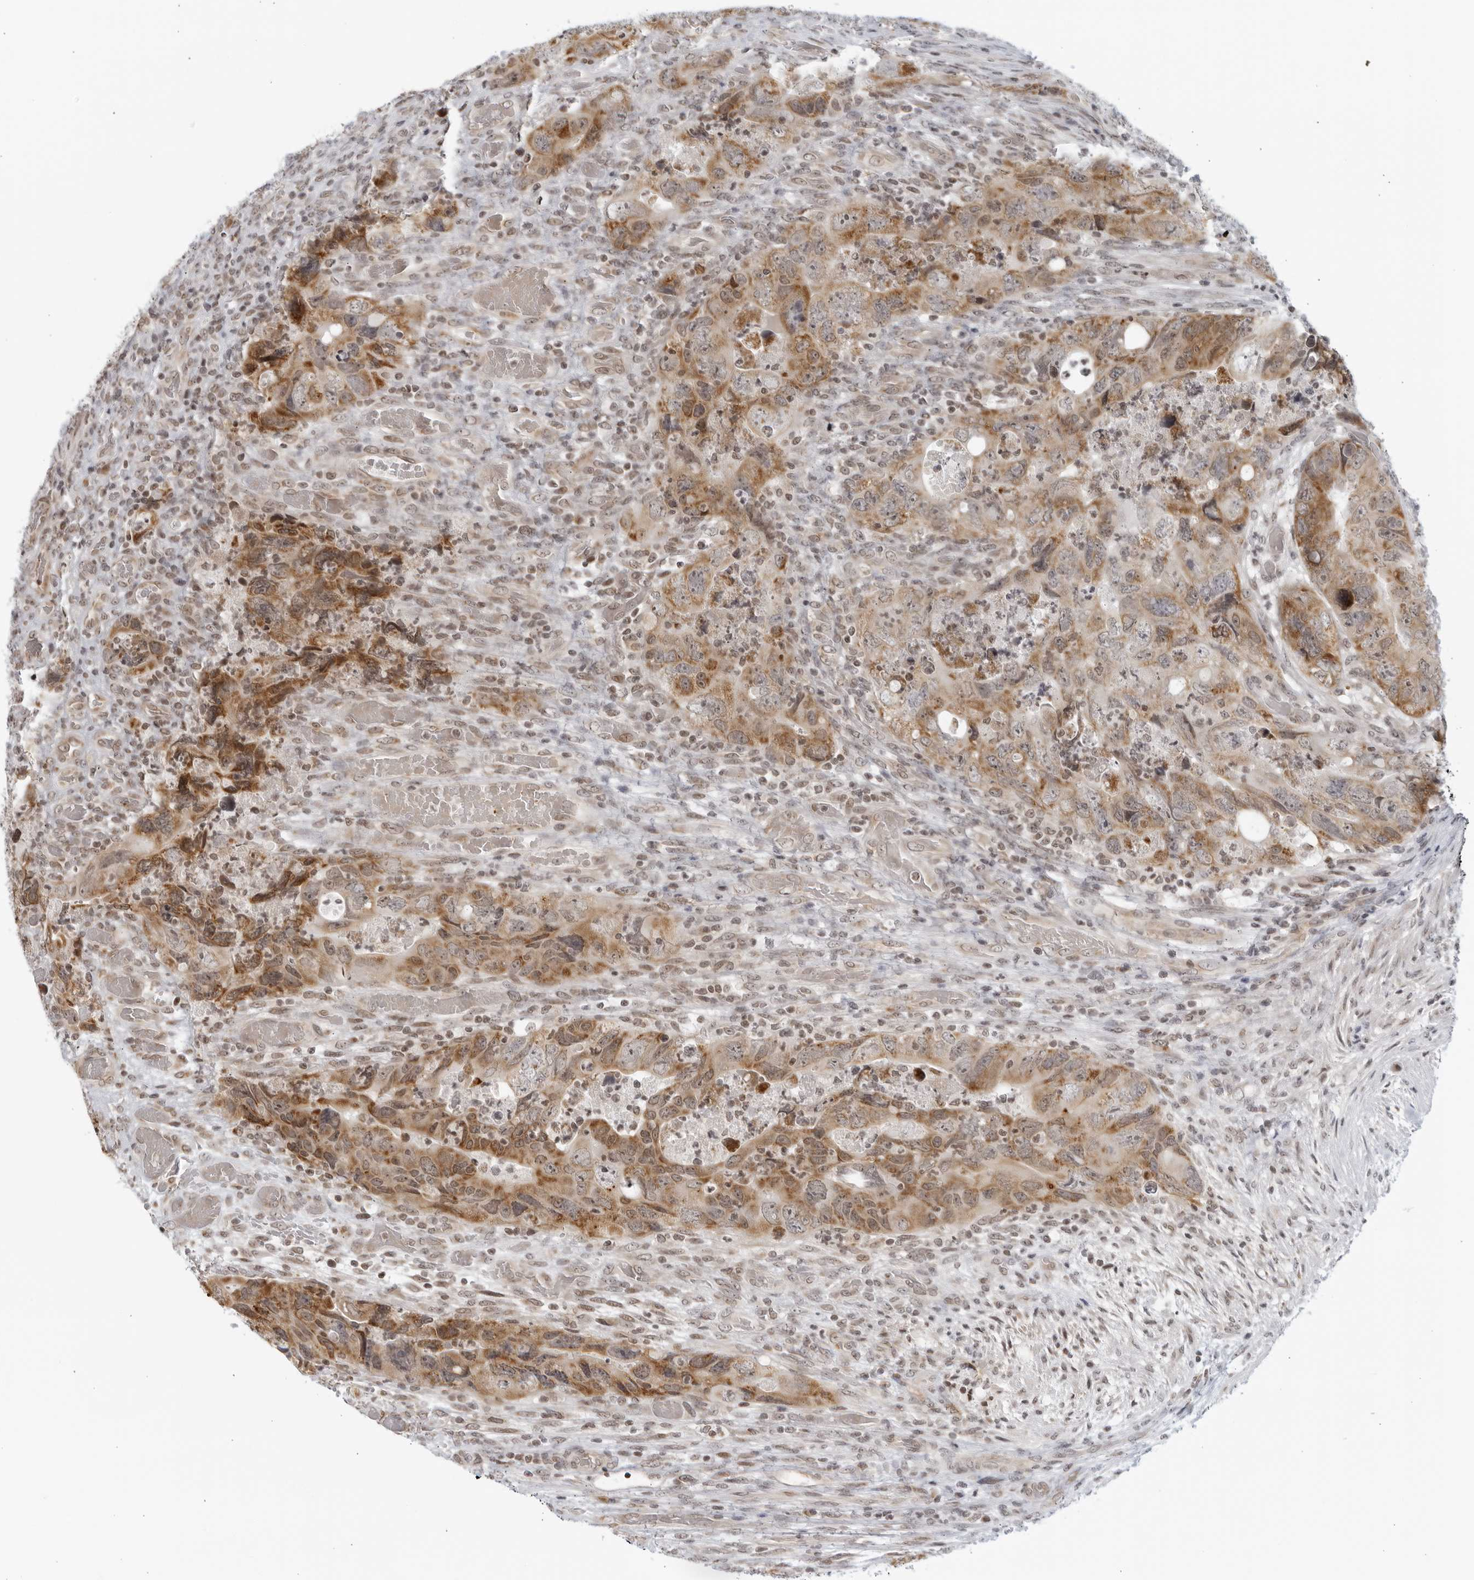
{"staining": {"intensity": "moderate", "quantity": ">75%", "location": "cytoplasmic/membranous"}, "tissue": "colorectal cancer", "cell_type": "Tumor cells", "image_type": "cancer", "snomed": [{"axis": "morphology", "description": "Adenocarcinoma, NOS"}, {"axis": "topography", "description": "Rectum"}], "caption": "This histopathology image shows colorectal cancer (adenocarcinoma) stained with IHC to label a protein in brown. The cytoplasmic/membranous of tumor cells show moderate positivity for the protein. Nuclei are counter-stained blue.", "gene": "RAB11FIP3", "patient": {"sex": "male", "age": 63}}